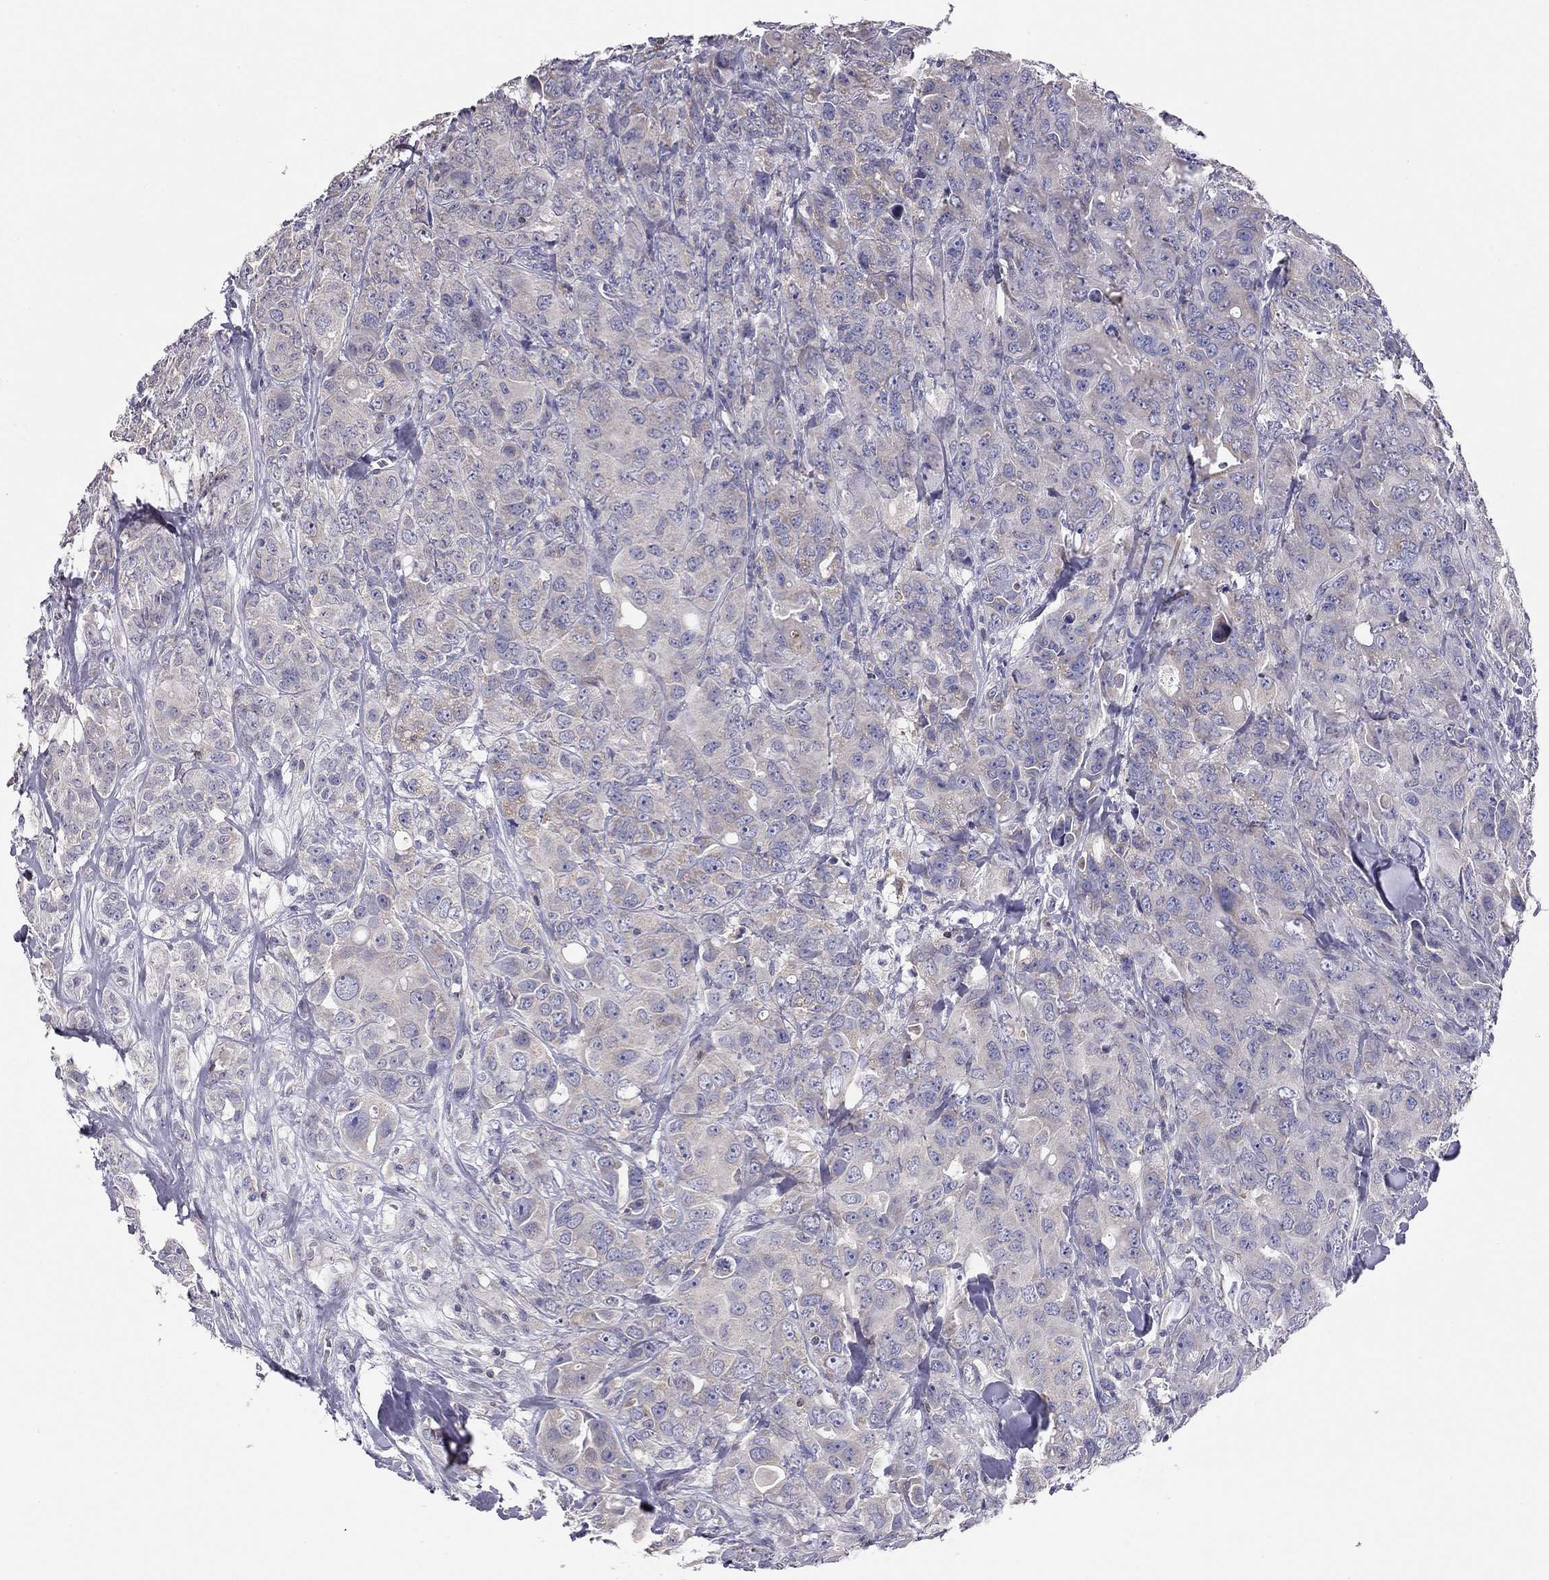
{"staining": {"intensity": "weak", "quantity": "<25%", "location": "cytoplasmic/membranous"}, "tissue": "breast cancer", "cell_type": "Tumor cells", "image_type": "cancer", "snomed": [{"axis": "morphology", "description": "Duct carcinoma"}, {"axis": "topography", "description": "Breast"}], "caption": "Tumor cells are negative for protein expression in human breast cancer (infiltrating ductal carcinoma).", "gene": "CITED1", "patient": {"sex": "female", "age": 43}}